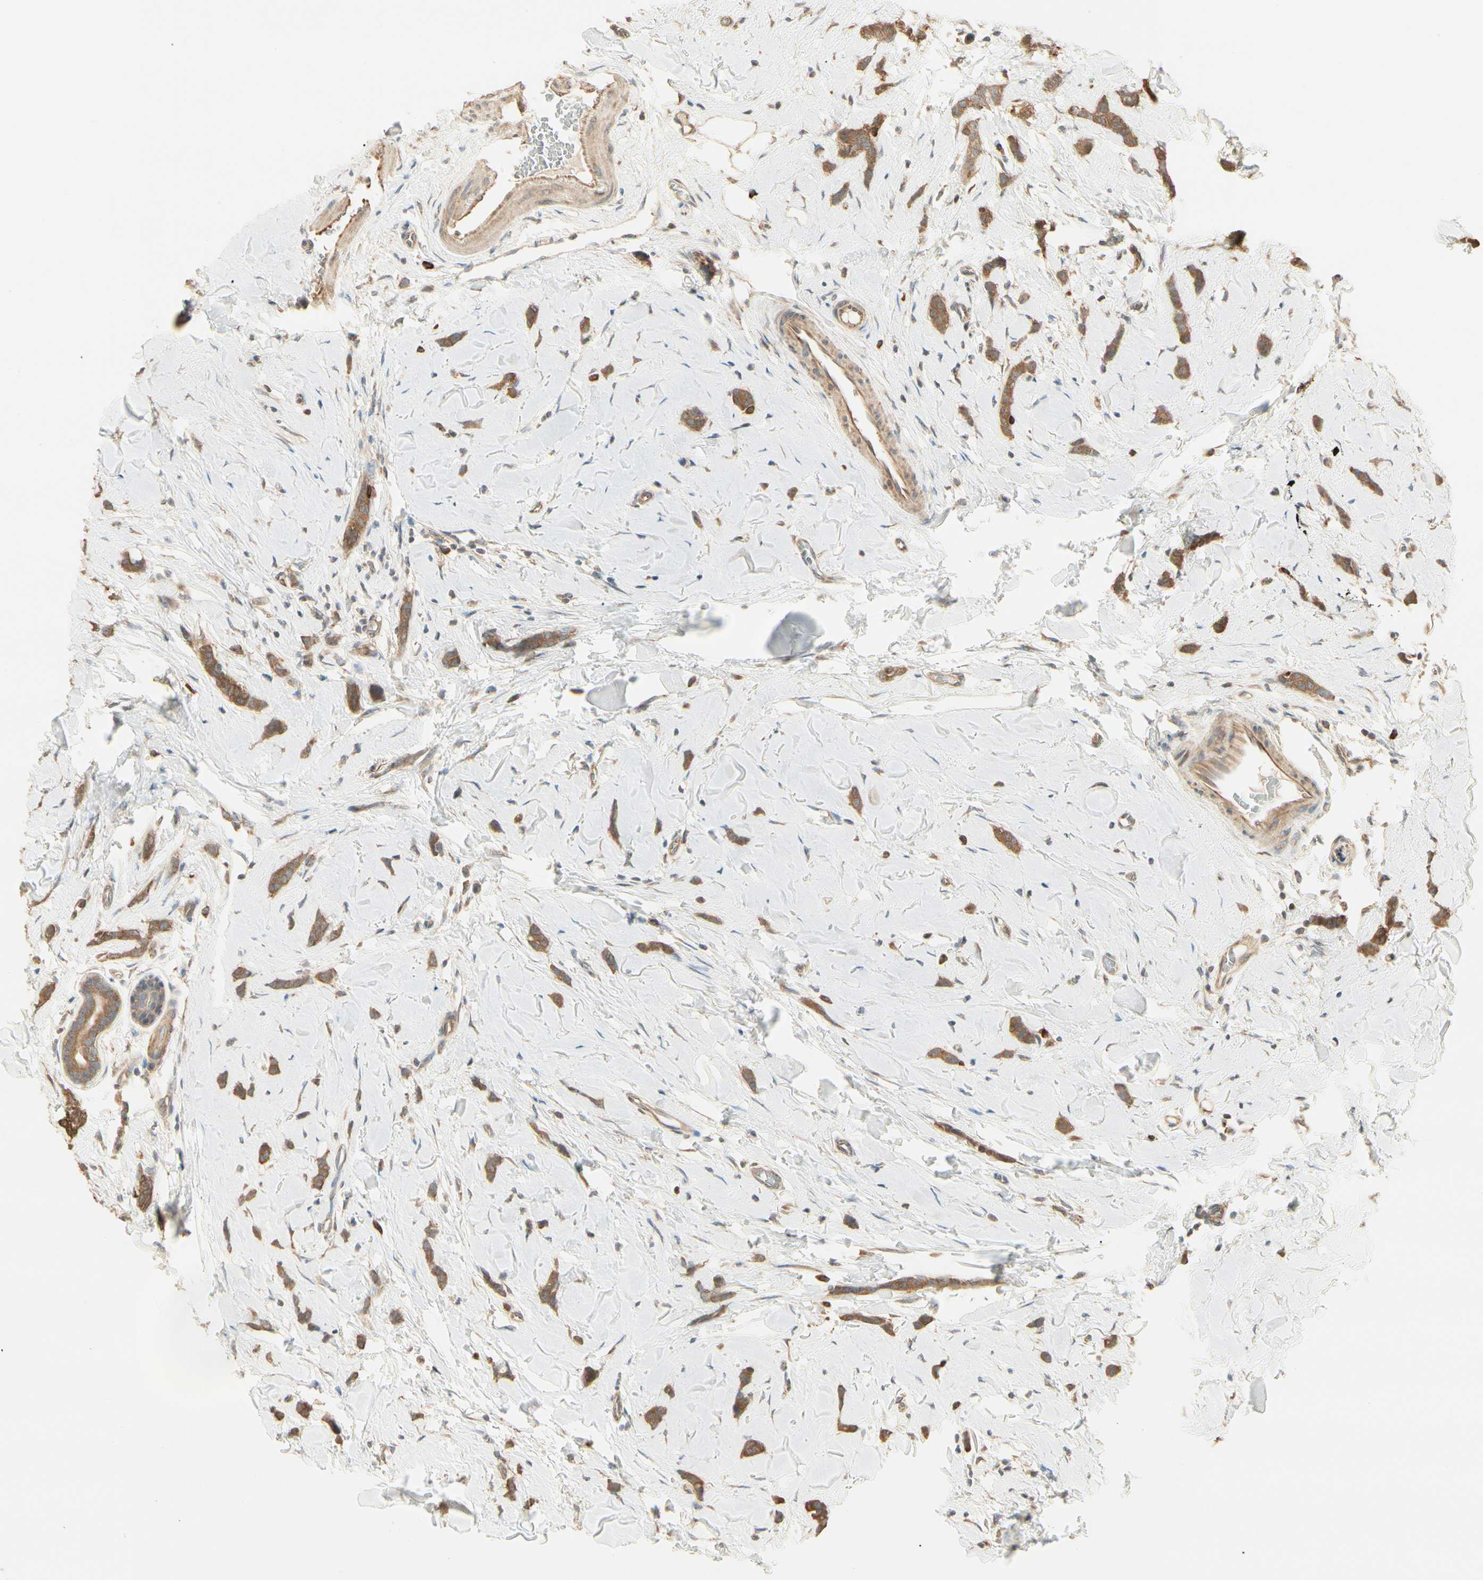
{"staining": {"intensity": "strong", "quantity": ">75%", "location": "cytoplasmic/membranous"}, "tissue": "breast cancer", "cell_type": "Tumor cells", "image_type": "cancer", "snomed": [{"axis": "morphology", "description": "Lobular carcinoma"}, {"axis": "topography", "description": "Skin"}, {"axis": "topography", "description": "Breast"}], "caption": "Strong cytoplasmic/membranous protein staining is appreciated in about >75% of tumor cells in breast cancer. Using DAB (3,3'-diaminobenzidine) (brown) and hematoxylin (blue) stains, captured at high magnification using brightfield microscopy.", "gene": "IRAG1", "patient": {"sex": "female", "age": 46}}